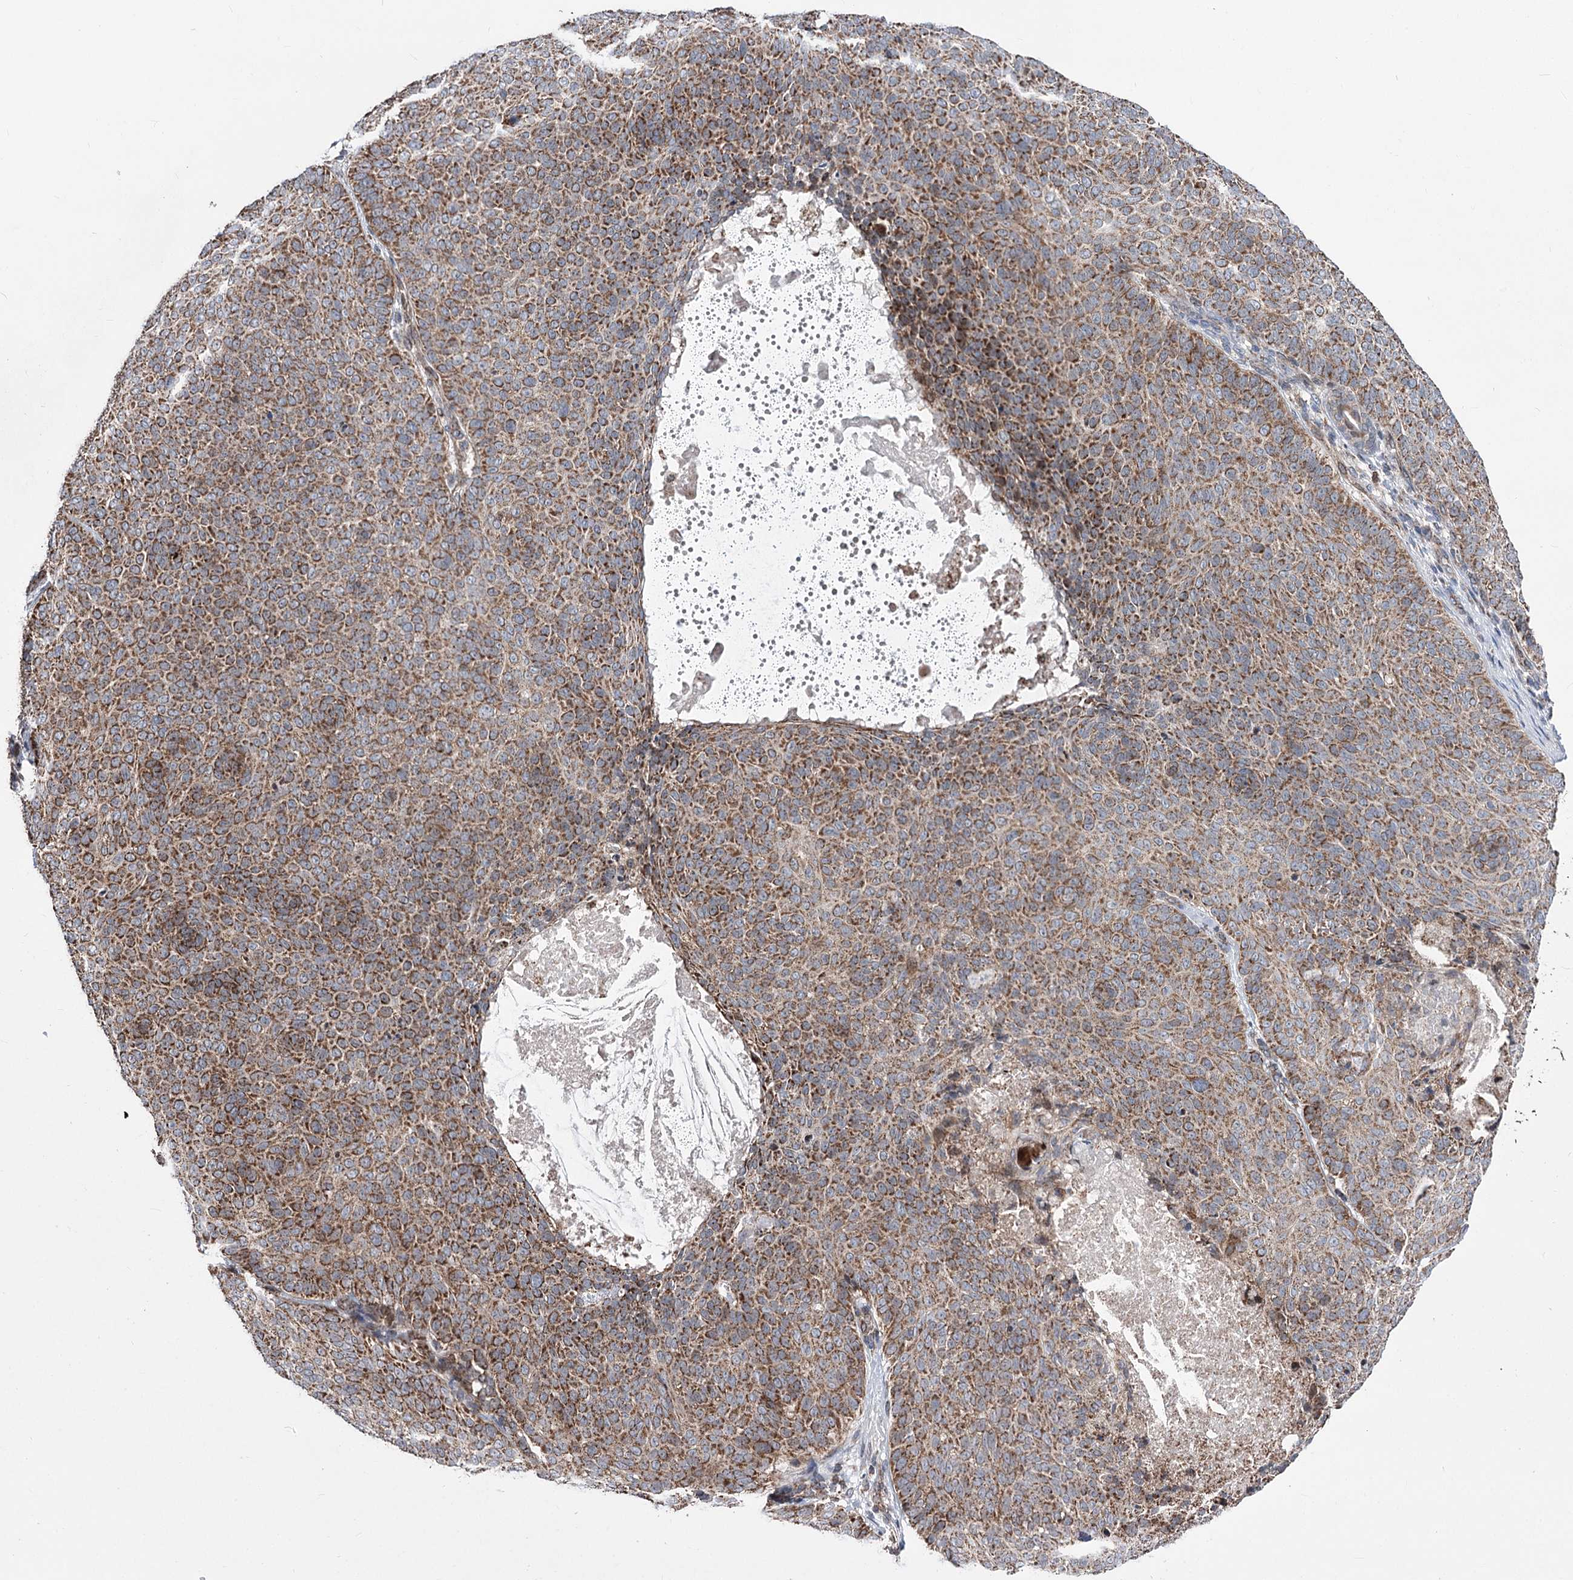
{"staining": {"intensity": "moderate", "quantity": ">75%", "location": "cytoplasmic/membranous"}, "tissue": "skin cancer", "cell_type": "Tumor cells", "image_type": "cancer", "snomed": [{"axis": "morphology", "description": "Basal cell carcinoma"}, {"axis": "topography", "description": "Skin"}], "caption": "Skin cancer stained with immunohistochemistry demonstrates moderate cytoplasmic/membranous staining in approximately >75% of tumor cells. The protein of interest is shown in brown color, while the nuclei are stained blue.", "gene": "CREB3L4", "patient": {"sex": "male", "age": 85}}